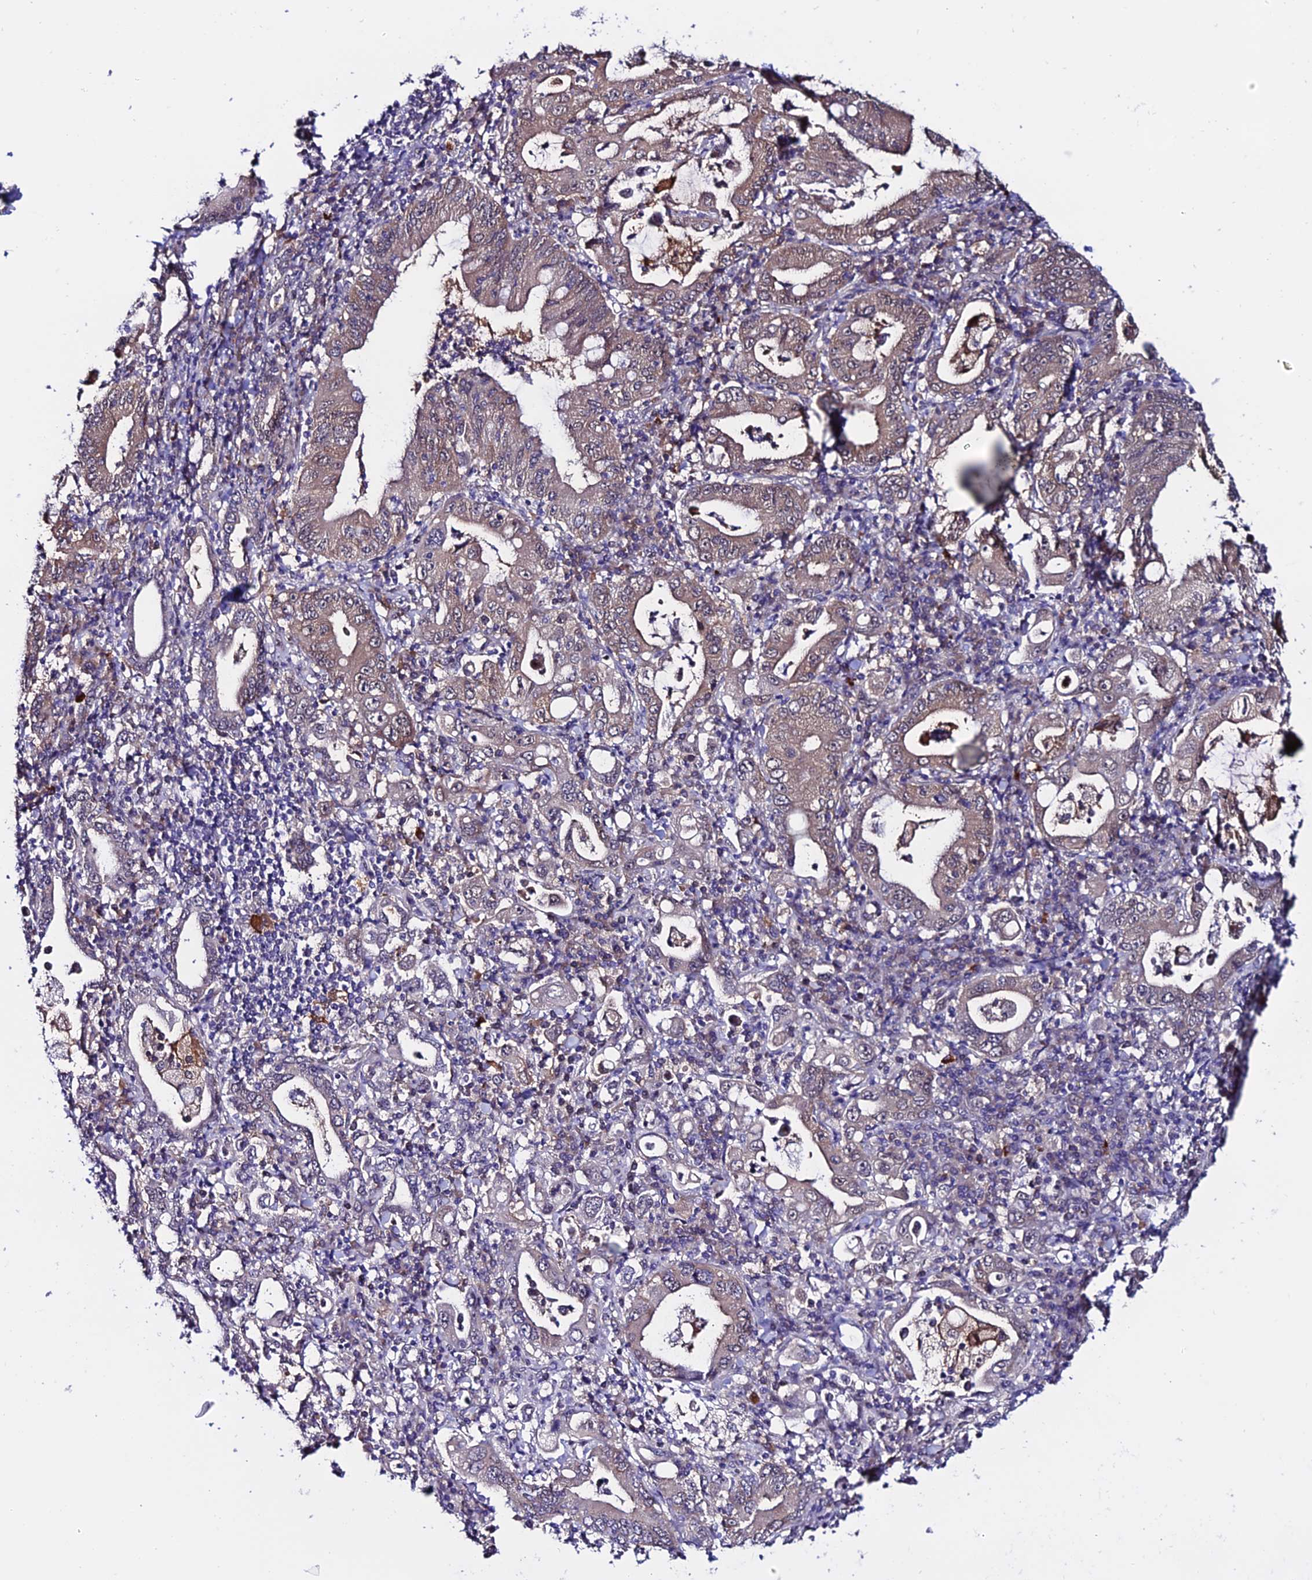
{"staining": {"intensity": "weak", "quantity": ">75%", "location": "cytoplasmic/membranous"}, "tissue": "stomach cancer", "cell_type": "Tumor cells", "image_type": "cancer", "snomed": [{"axis": "morphology", "description": "Normal tissue, NOS"}, {"axis": "morphology", "description": "Adenocarcinoma, NOS"}, {"axis": "topography", "description": "Esophagus"}, {"axis": "topography", "description": "Stomach, upper"}, {"axis": "topography", "description": "Peripheral nerve tissue"}], "caption": "Immunohistochemical staining of human stomach cancer (adenocarcinoma) shows low levels of weak cytoplasmic/membranous protein staining in about >75% of tumor cells. The staining was performed using DAB (3,3'-diaminobenzidine), with brown indicating positive protein expression. Nuclei are stained blue with hematoxylin.", "gene": "FZD8", "patient": {"sex": "male", "age": 62}}